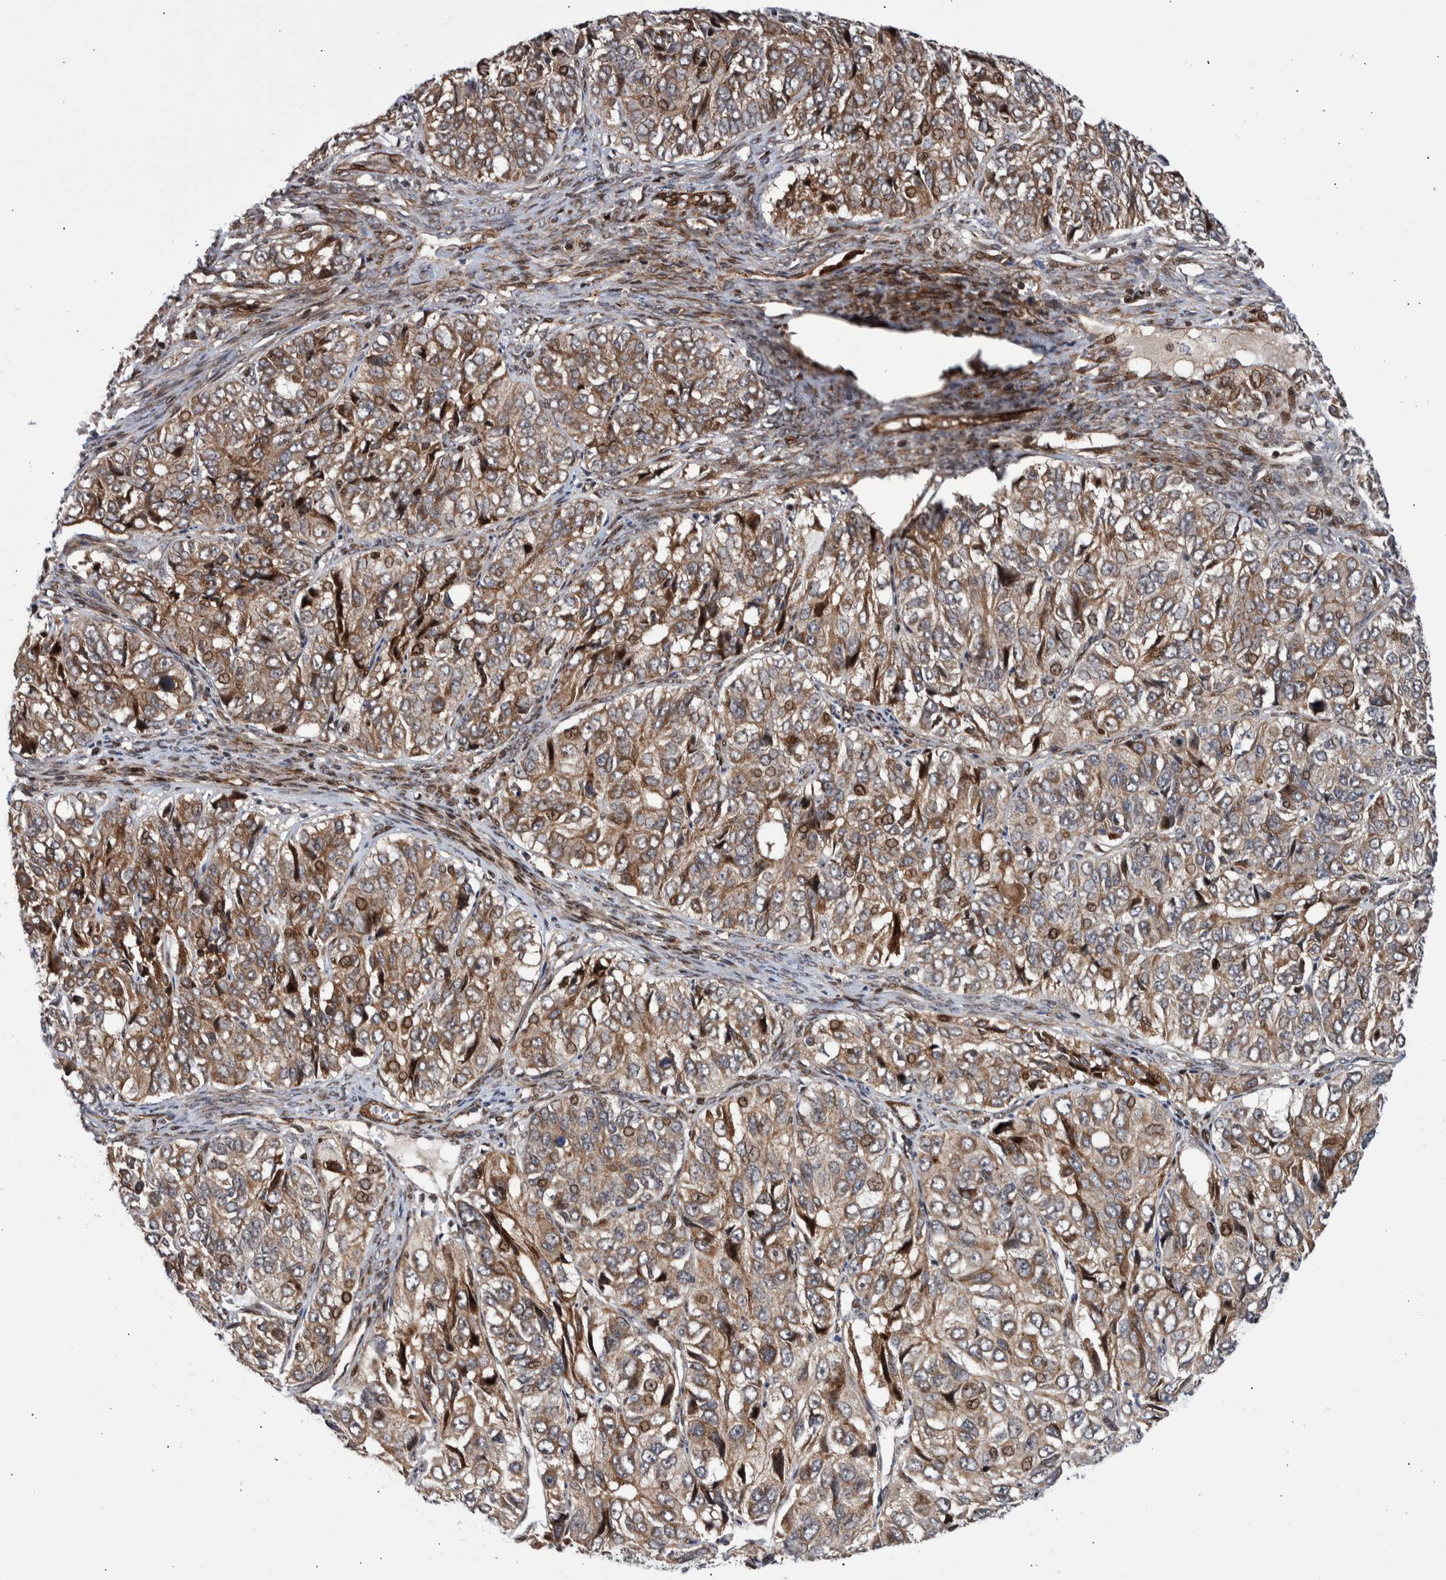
{"staining": {"intensity": "weak", "quantity": ">75%", "location": "cytoplasmic/membranous,nuclear"}, "tissue": "ovarian cancer", "cell_type": "Tumor cells", "image_type": "cancer", "snomed": [{"axis": "morphology", "description": "Carcinoma, endometroid"}, {"axis": "topography", "description": "Ovary"}], "caption": "DAB immunohistochemical staining of human ovarian cancer (endometroid carcinoma) demonstrates weak cytoplasmic/membranous and nuclear protein staining in approximately >75% of tumor cells. The staining was performed using DAB, with brown indicating positive protein expression. Nuclei are stained blue with hematoxylin.", "gene": "SHISA6", "patient": {"sex": "female", "age": 51}}